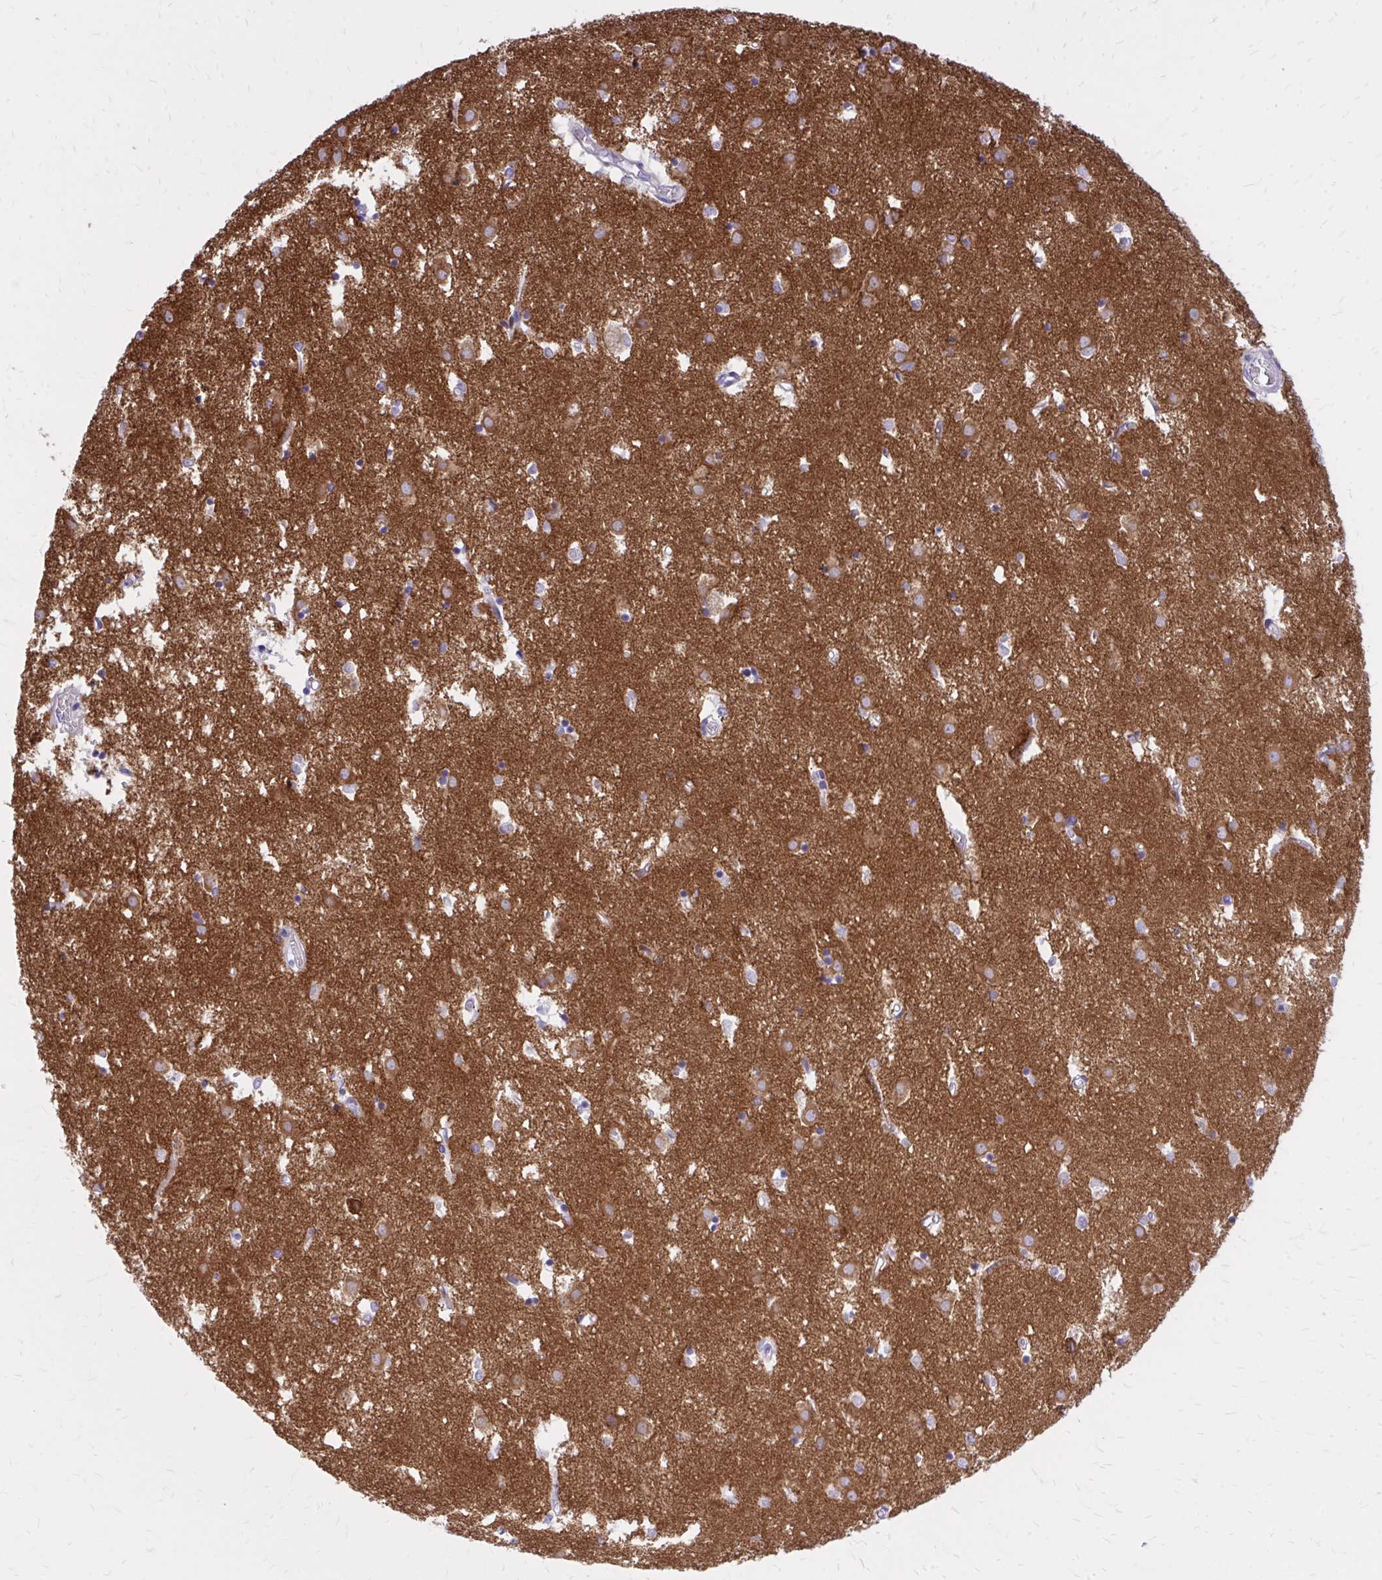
{"staining": {"intensity": "moderate", "quantity": "<25%", "location": "cytoplasmic/membranous"}, "tissue": "caudate", "cell_type": "Glial cells", "image_type": "normal", "snomed": [{"axis": "morphology", "description": "Normal tissue, NOS"}, {"axis": "topography", "description": "Lateral ventricle wall"}], "caption": "This is an image of IHC staining of normal caudate, which shows moderate staining in the cytoplasmic/membranous of glial cells.", "gene": "EPB41L1", "patient": {"sex": "male", "age": 70}}